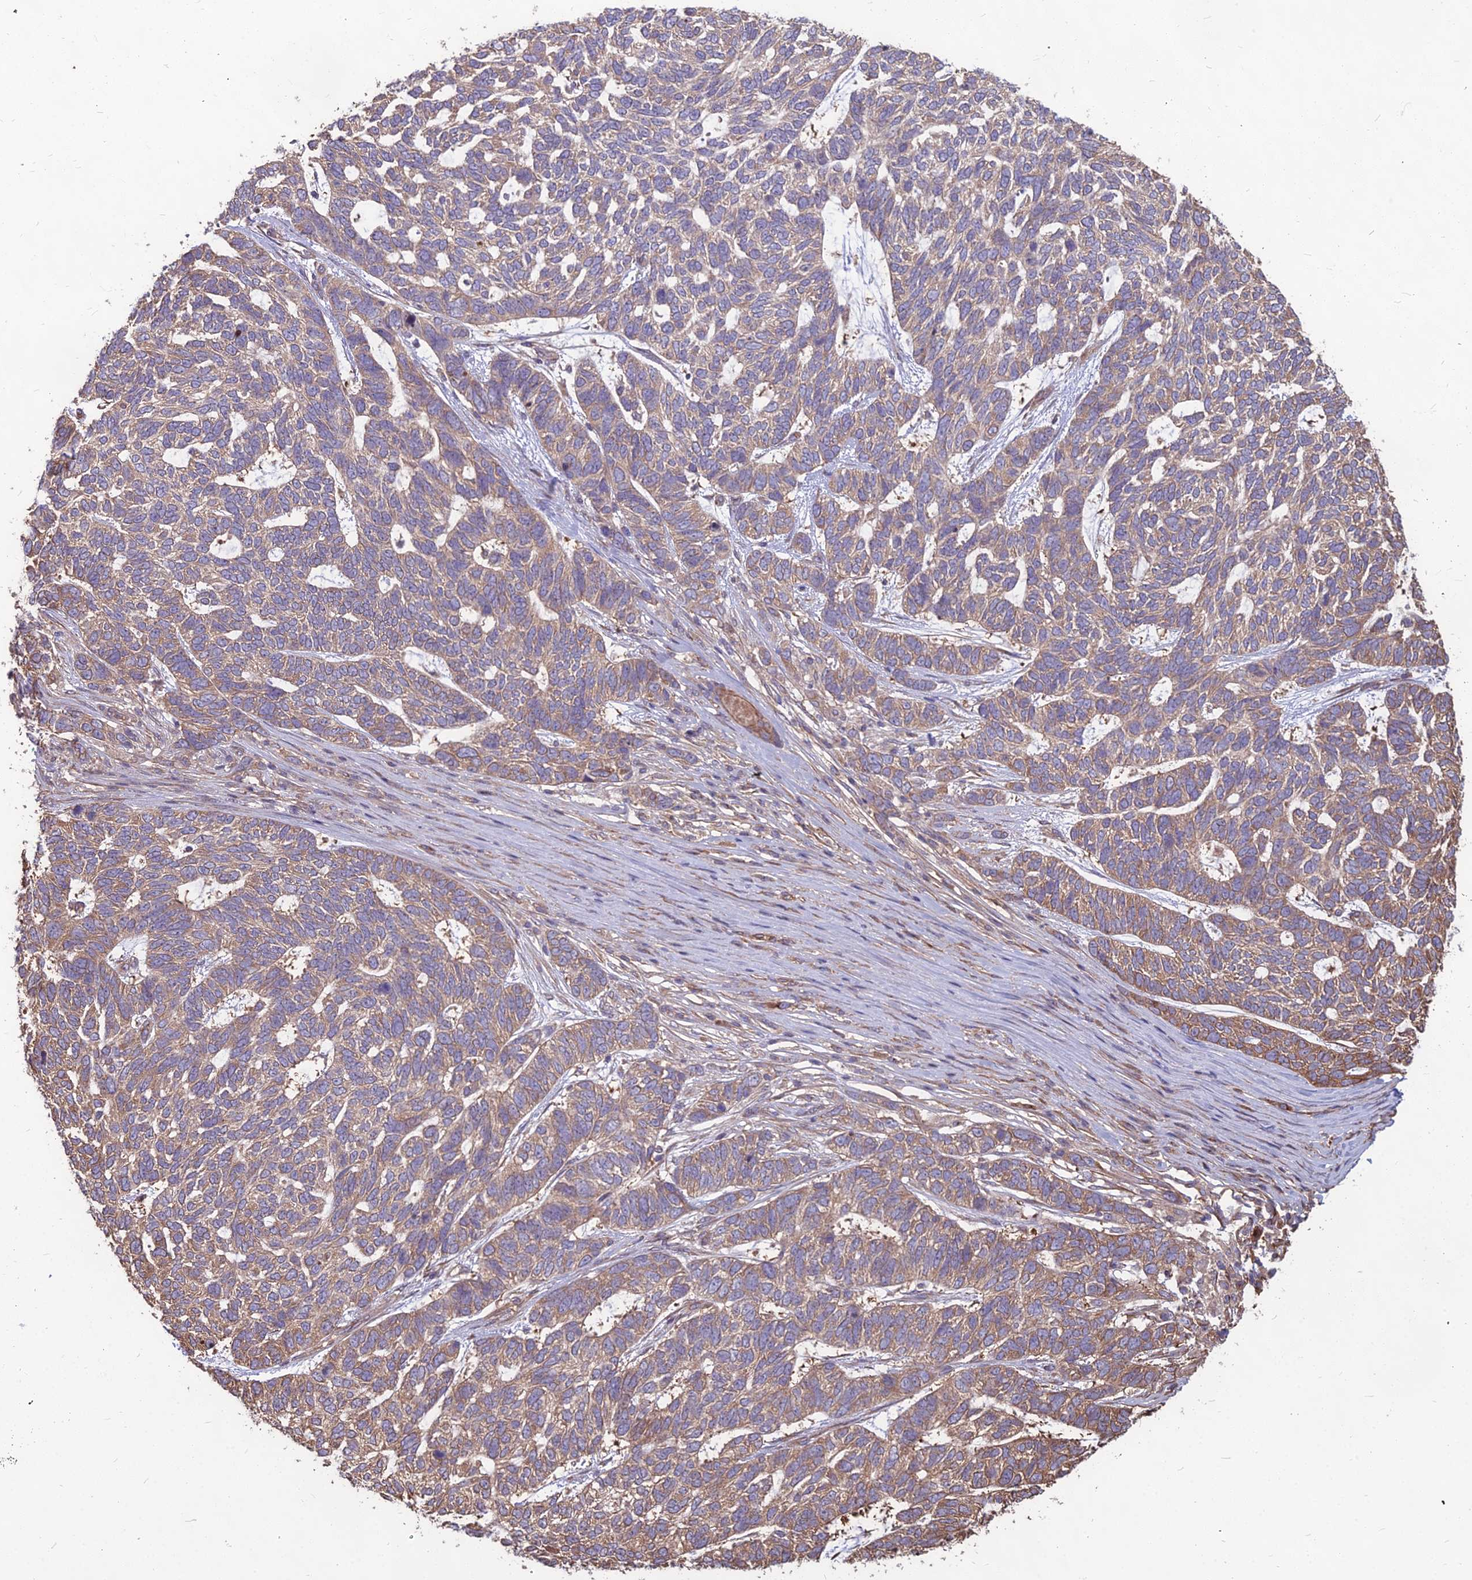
{"staining": {"intensity": "weak", "quantity": "25%-75%", "location": "cytoplasmic/membranous"}, "tissue": "skin cancer", "cell_type": "Tumor cells", "image_type": "cancer", "snomed": [{"axis": "morphology", "description": "Basal cell carcinoma"}, {"axis": "topography", "description": "Skin"}], "caption": "Human skin basal cell carcinoma stained with a brown dye shows weak cytoplasmic/membranous positive staining in about 25%-75% of tumor cells.", "gene": "LSM6", "patient": {"sex": "female", "age": 65}}